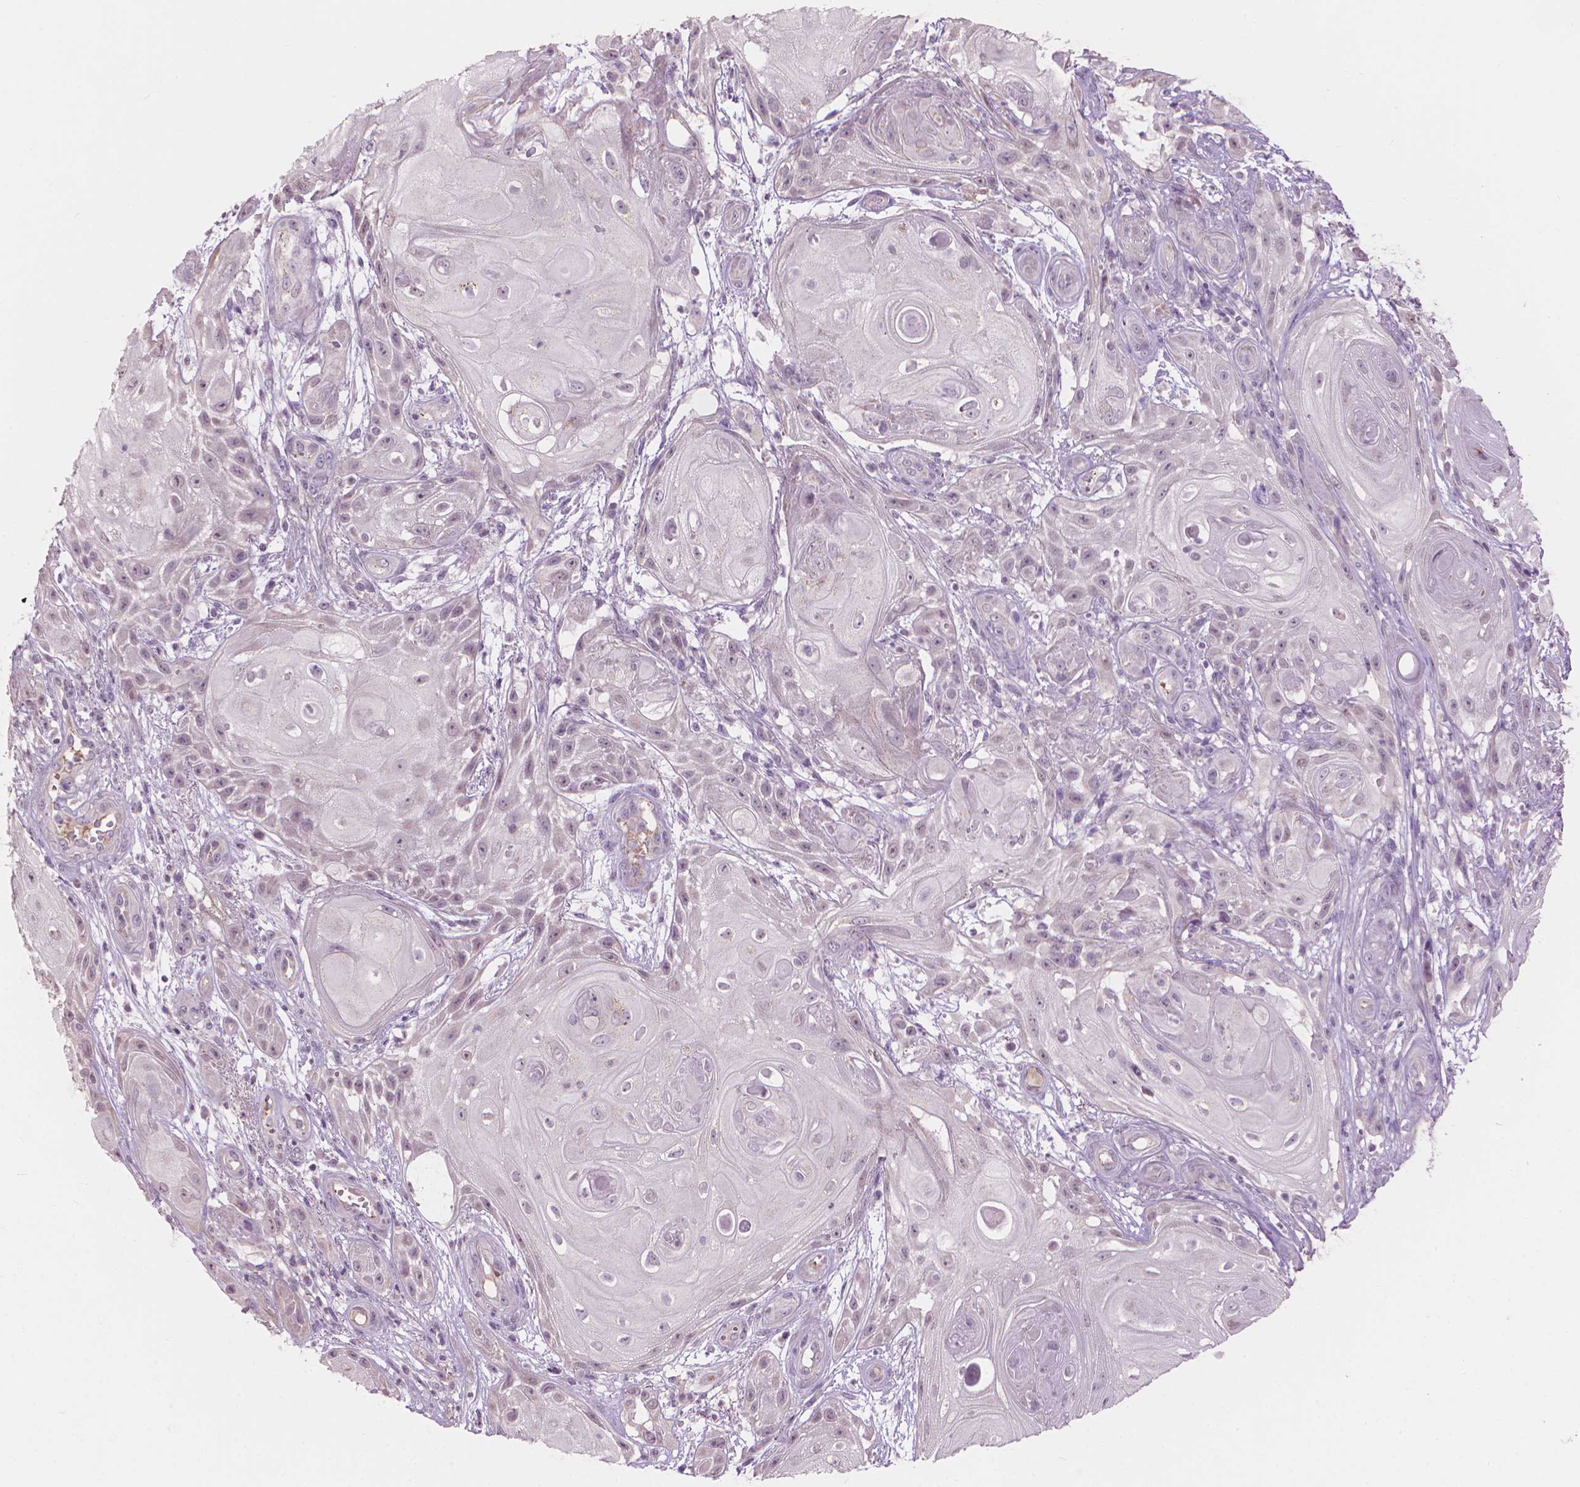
{"staining": {"intensity": "negative", "quantity": "none", "location": "none"}, "tissue": "skin cancer", "cell_type": "Tumor cells", "image_type": "cancer", "snomed": [{"axis": "morphology", "description": "Squamous cell carcinoma, NOS"}, {"axis": "topography", "description": "Skin"}], "caption": "DAB immunohistochemical staining of human skin cancer demonstrates no significant staining in tumor cells.", "gene": "CFAP126", "patient": {"sex": "male", "age": 62}}